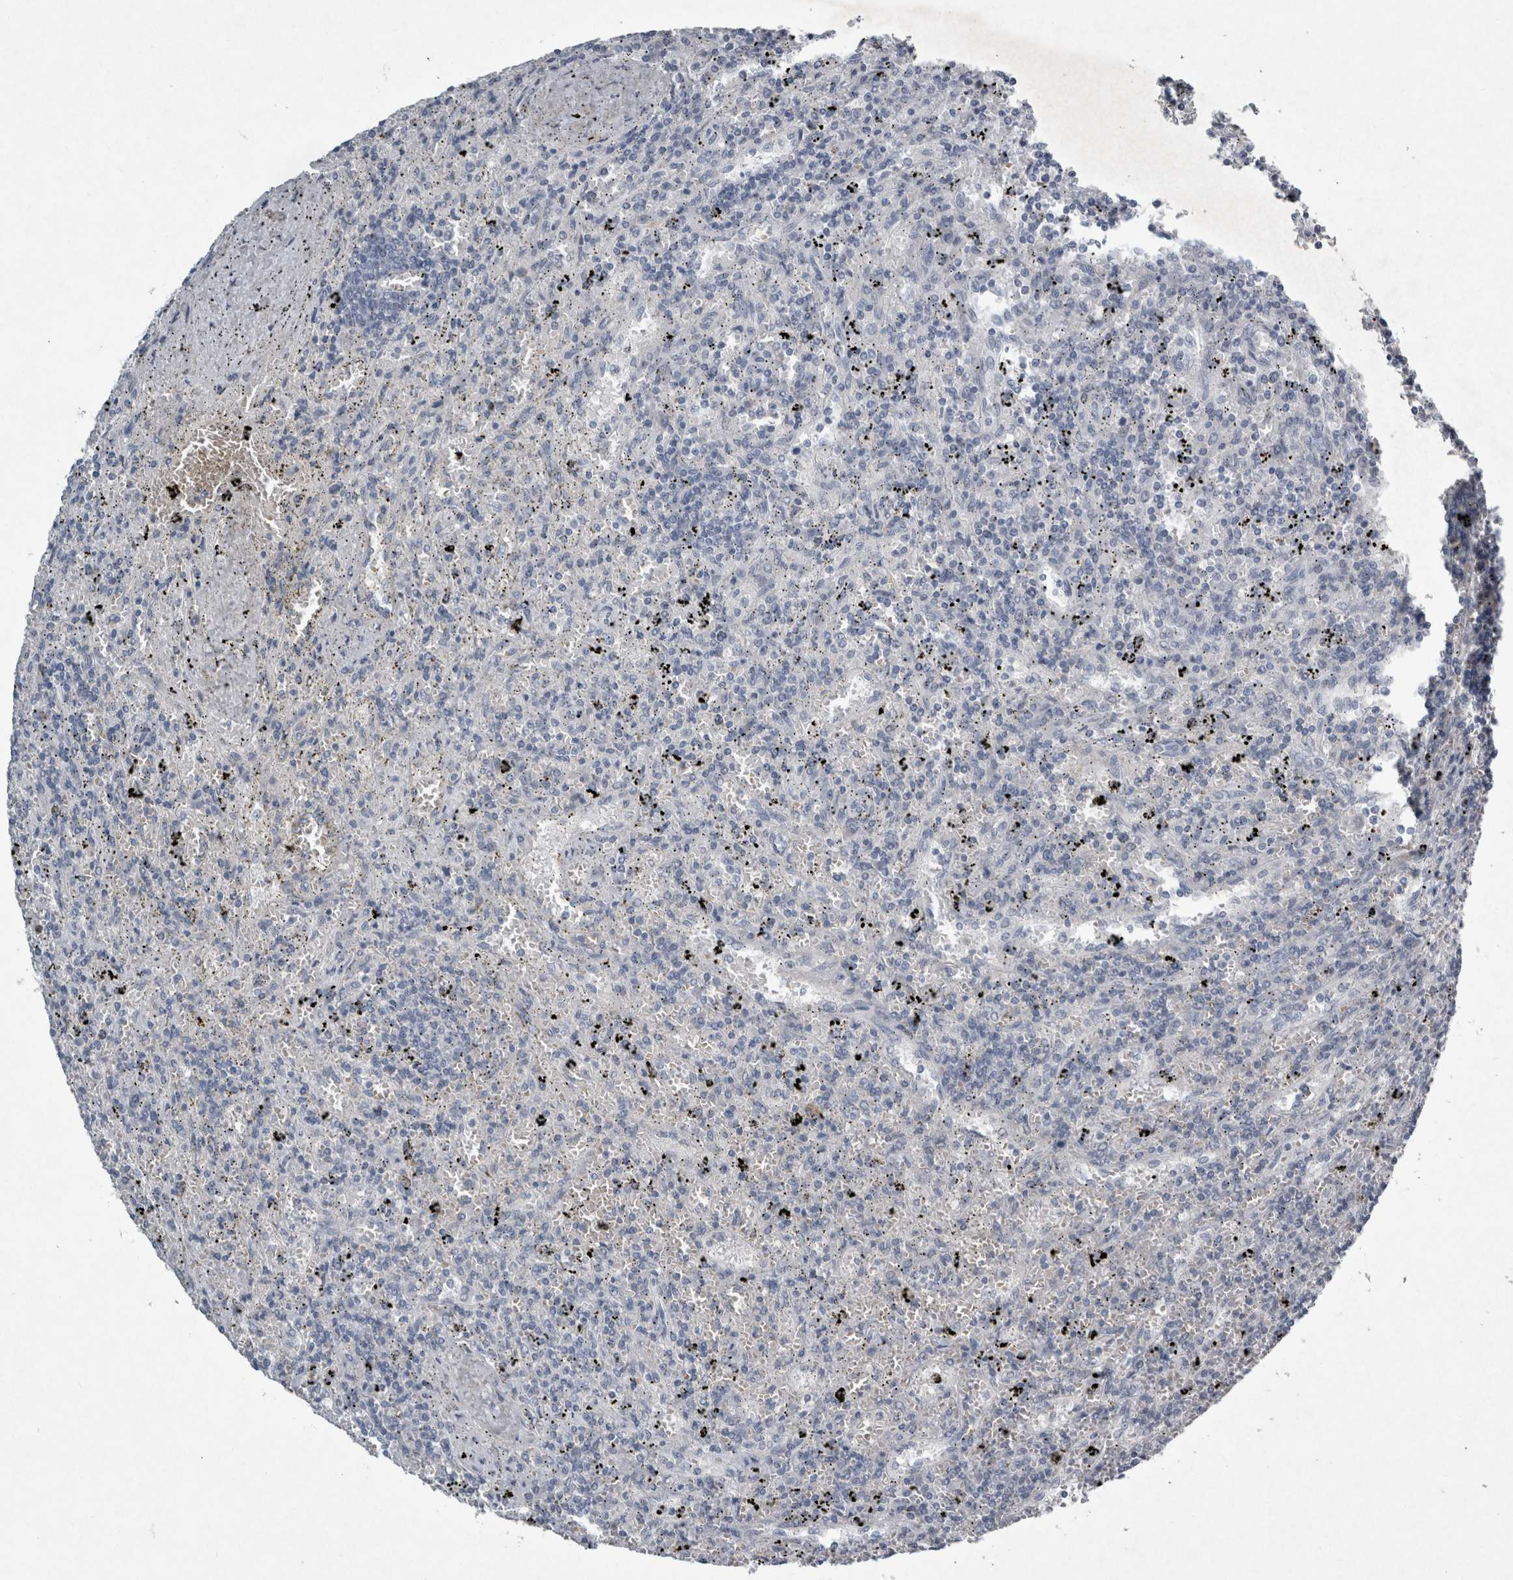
{"staining": {"intensity": "negative", "quantity": "none", "location": "none"}, "tissue": "lymphoma", "cell_type": "Tumor cells", "image_type": "cancer", "snomed": [{"axis": "morphology", "description": "Malignant lymphoma, non-Hodgkin's type, Low grade"}, {"axis": "topography", "description": "Spleen"}], "caption": "IHC image of neoplastic tissue: human low-grade malignant lymphoma, non-Hodgkin's type stained with DAB demonstrates no significant protein expression in tumor cells.", "gene": "PDX1", "patient": {"sex": "male", "age": 76}}